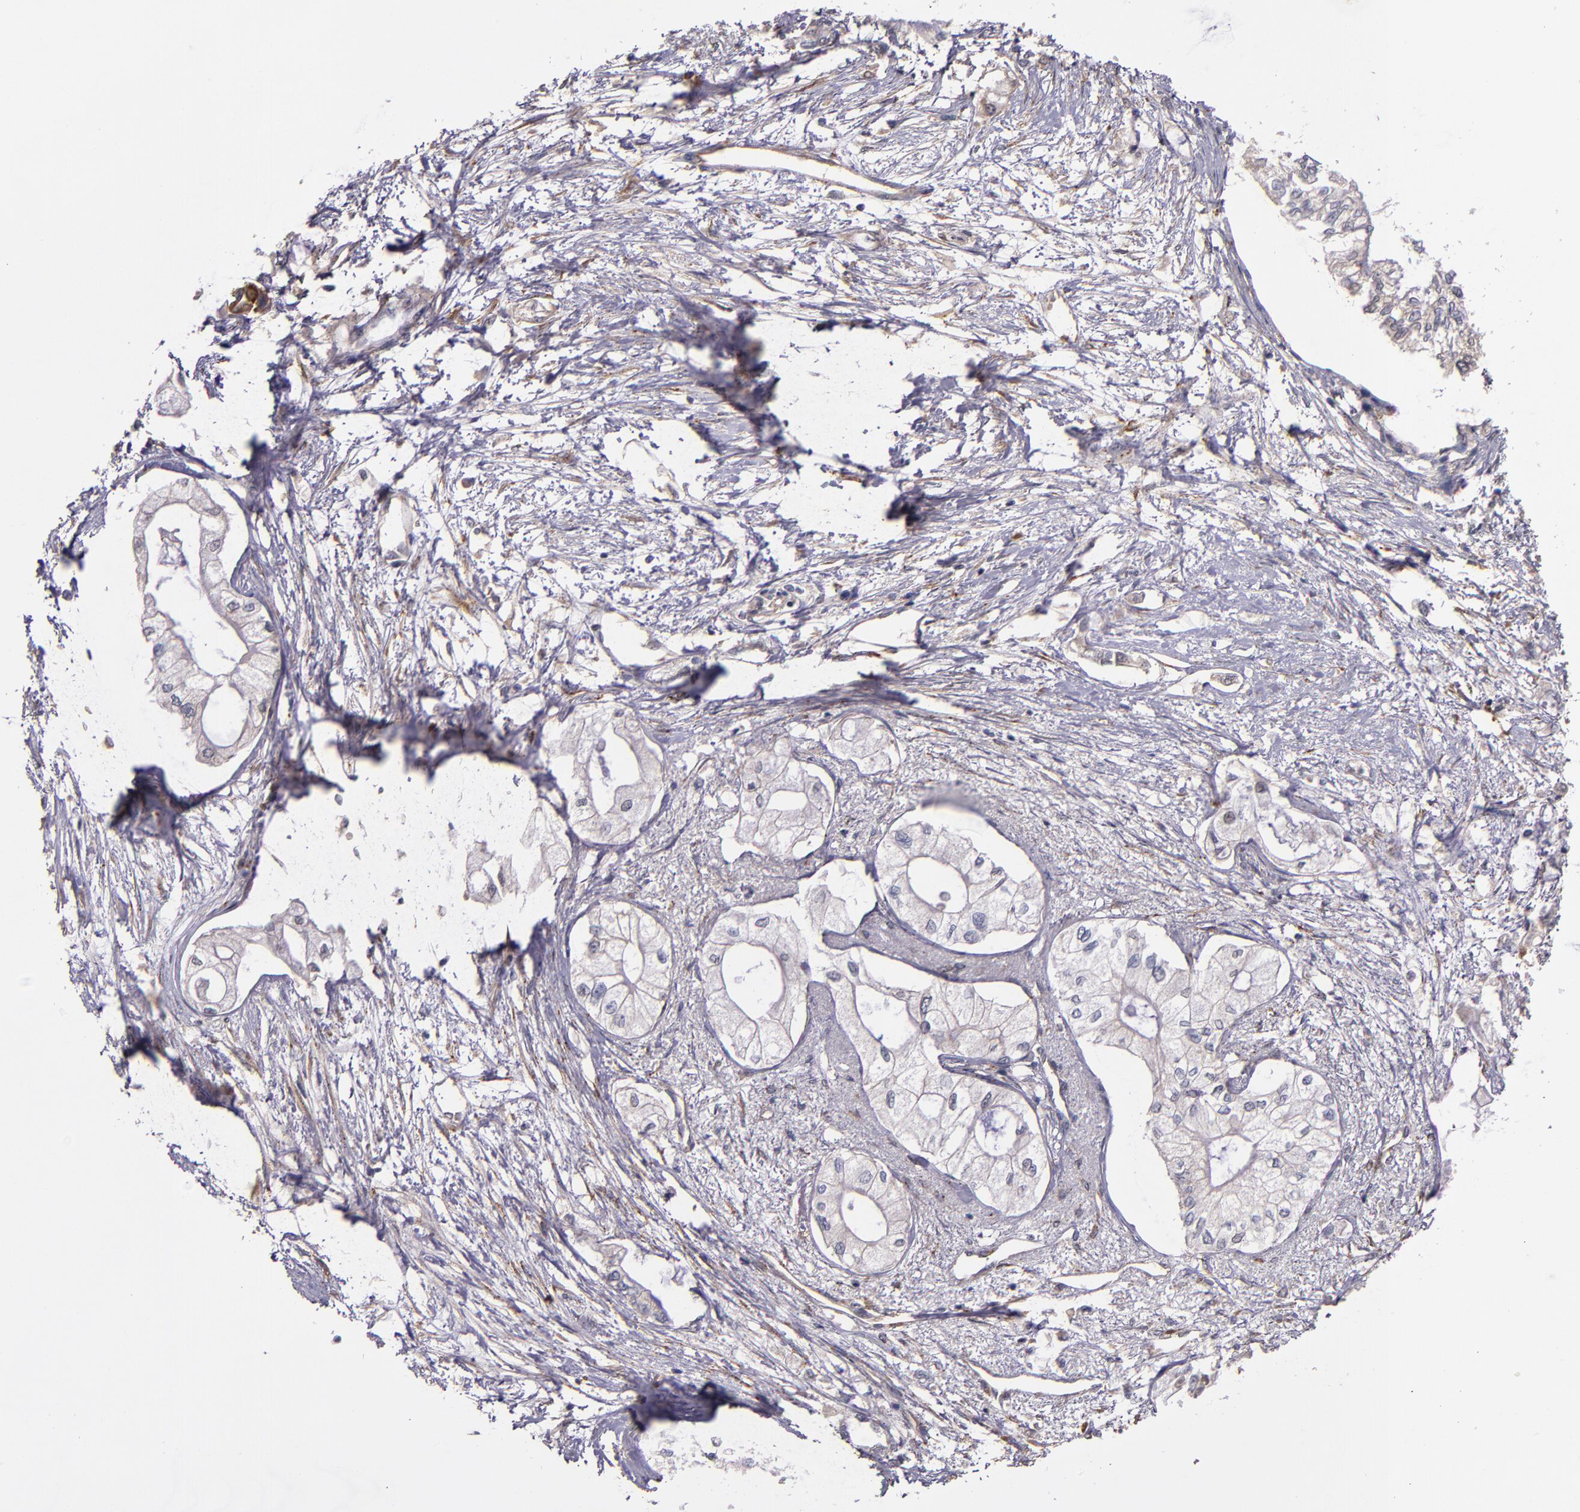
{"staining": {"intensity": "weak", "quantity": ">75%", "location": "cytoplasmic/membranous"}, "tissue": "pancreatic cancer", "cell_type": "Tumor cells", "image_type": "cancer", "snomed": [{"axis": "morphology", "description": "Adenocarcinoma, NOS"}, {"axis": "topography", "description": "Pancreas"}], "caption": "The image displays immunohistochemical staining of adenocarcinoma (pancreatic). There is weak cytoplasmic/membranous expression is identified in approximately >75% of tumor cells.", "gene": "PRAF2", "patient": {"sex": "male", "age": 79}}